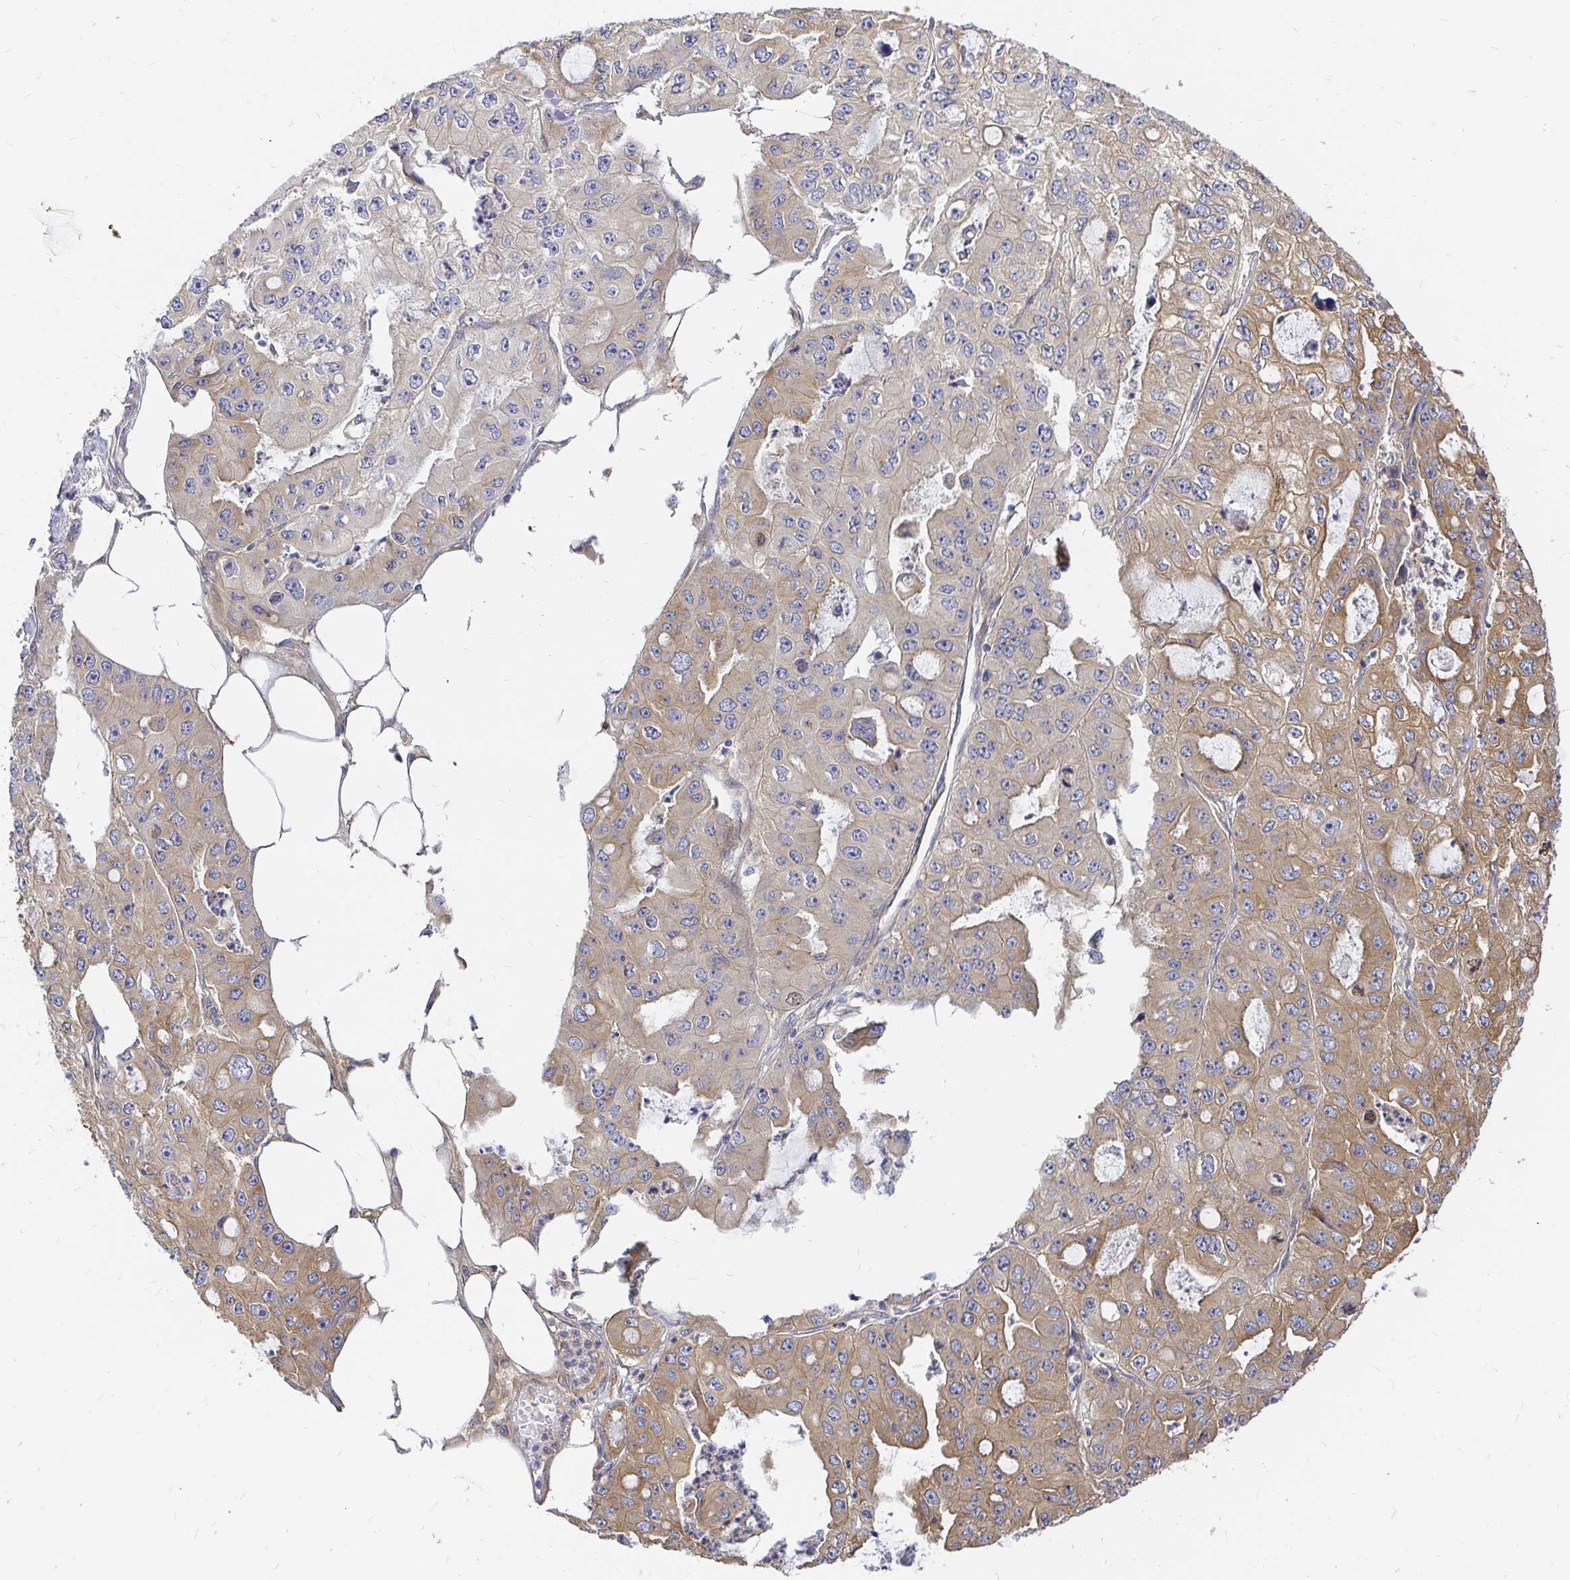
{"staining": {"intensity": "moderate", "quantity": "25%-75%", "location": "cytoplasmic/membranous"}, "tissue": "ovarian cancer", "cell_type": "Tumor cells", "image_type": "cancer", "snomed": [{"axis": "morphology", "description": "Cystadenocarcinoma, serous, NOS"}, {"axis": "topography", "description": "Ovary"}], "caption": "A brown stain highlights moderate cytoplasmic/membranous positivity of a protein in ovarian cancer tumor cells.", "gene": "KIF5B", "patient": {"sex": "female", "age": 56}}